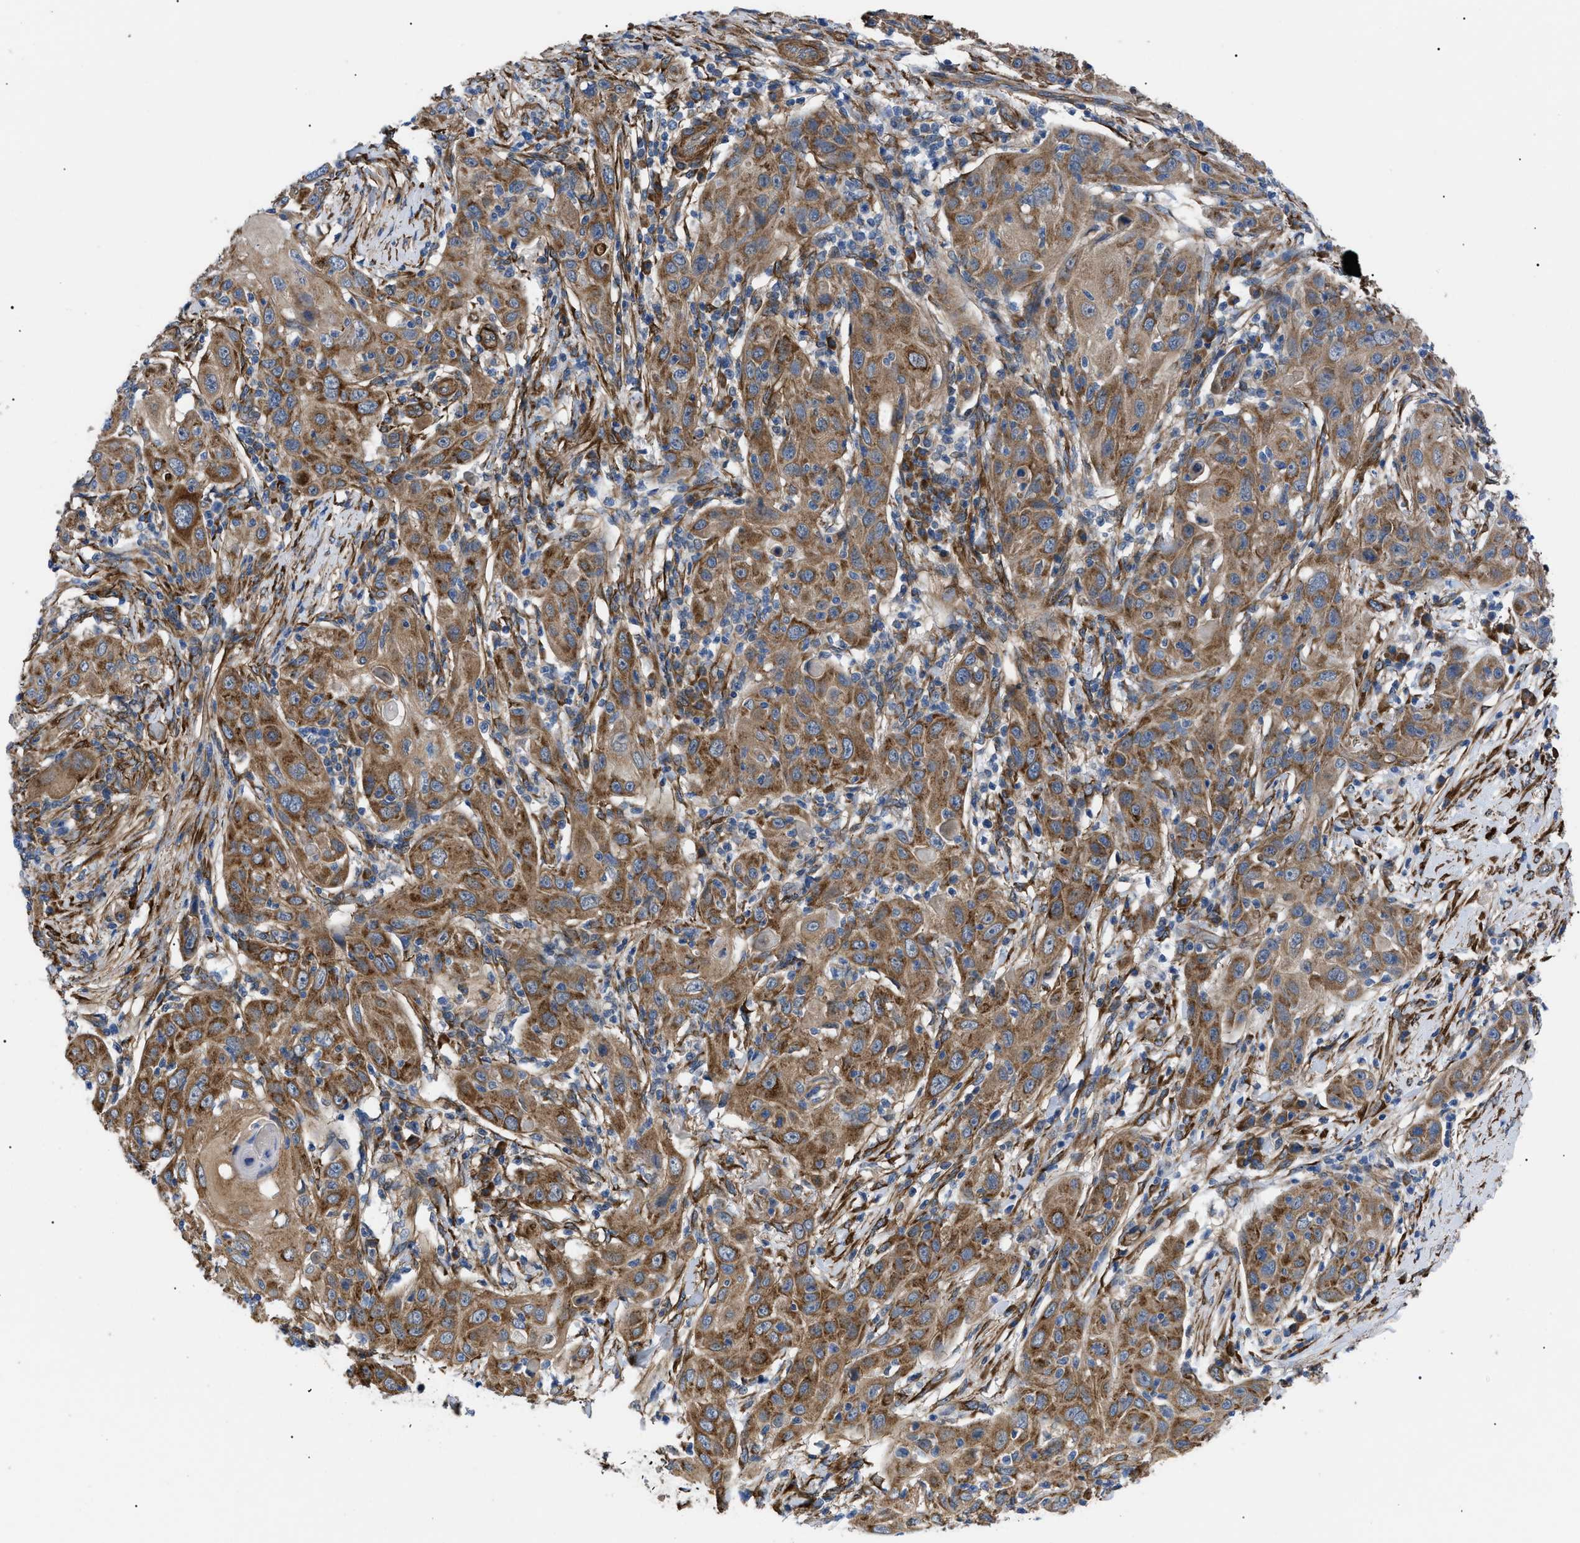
{"staining": {"intensity": "moderate", "quantity": ">75%", "location": "cytoplasmic/membranous"}, "tissue": "skin cancer", "cell_type": "Tumor cells", "image_type": "cancer", "snomed": [{"axis": "morphology", "description": "Squamous cell carcinoma, NOS"}, {"axis": "topography", "description": "Skin"}], "caption": "Protein expression analysis of human skin squamous cell carcinoma reveals moderate cytoplasmic/membranous positivity in approximately >75% of tumor cells.", "gene": "MYO10", "patient": {"sex": "female", "age": 88}}